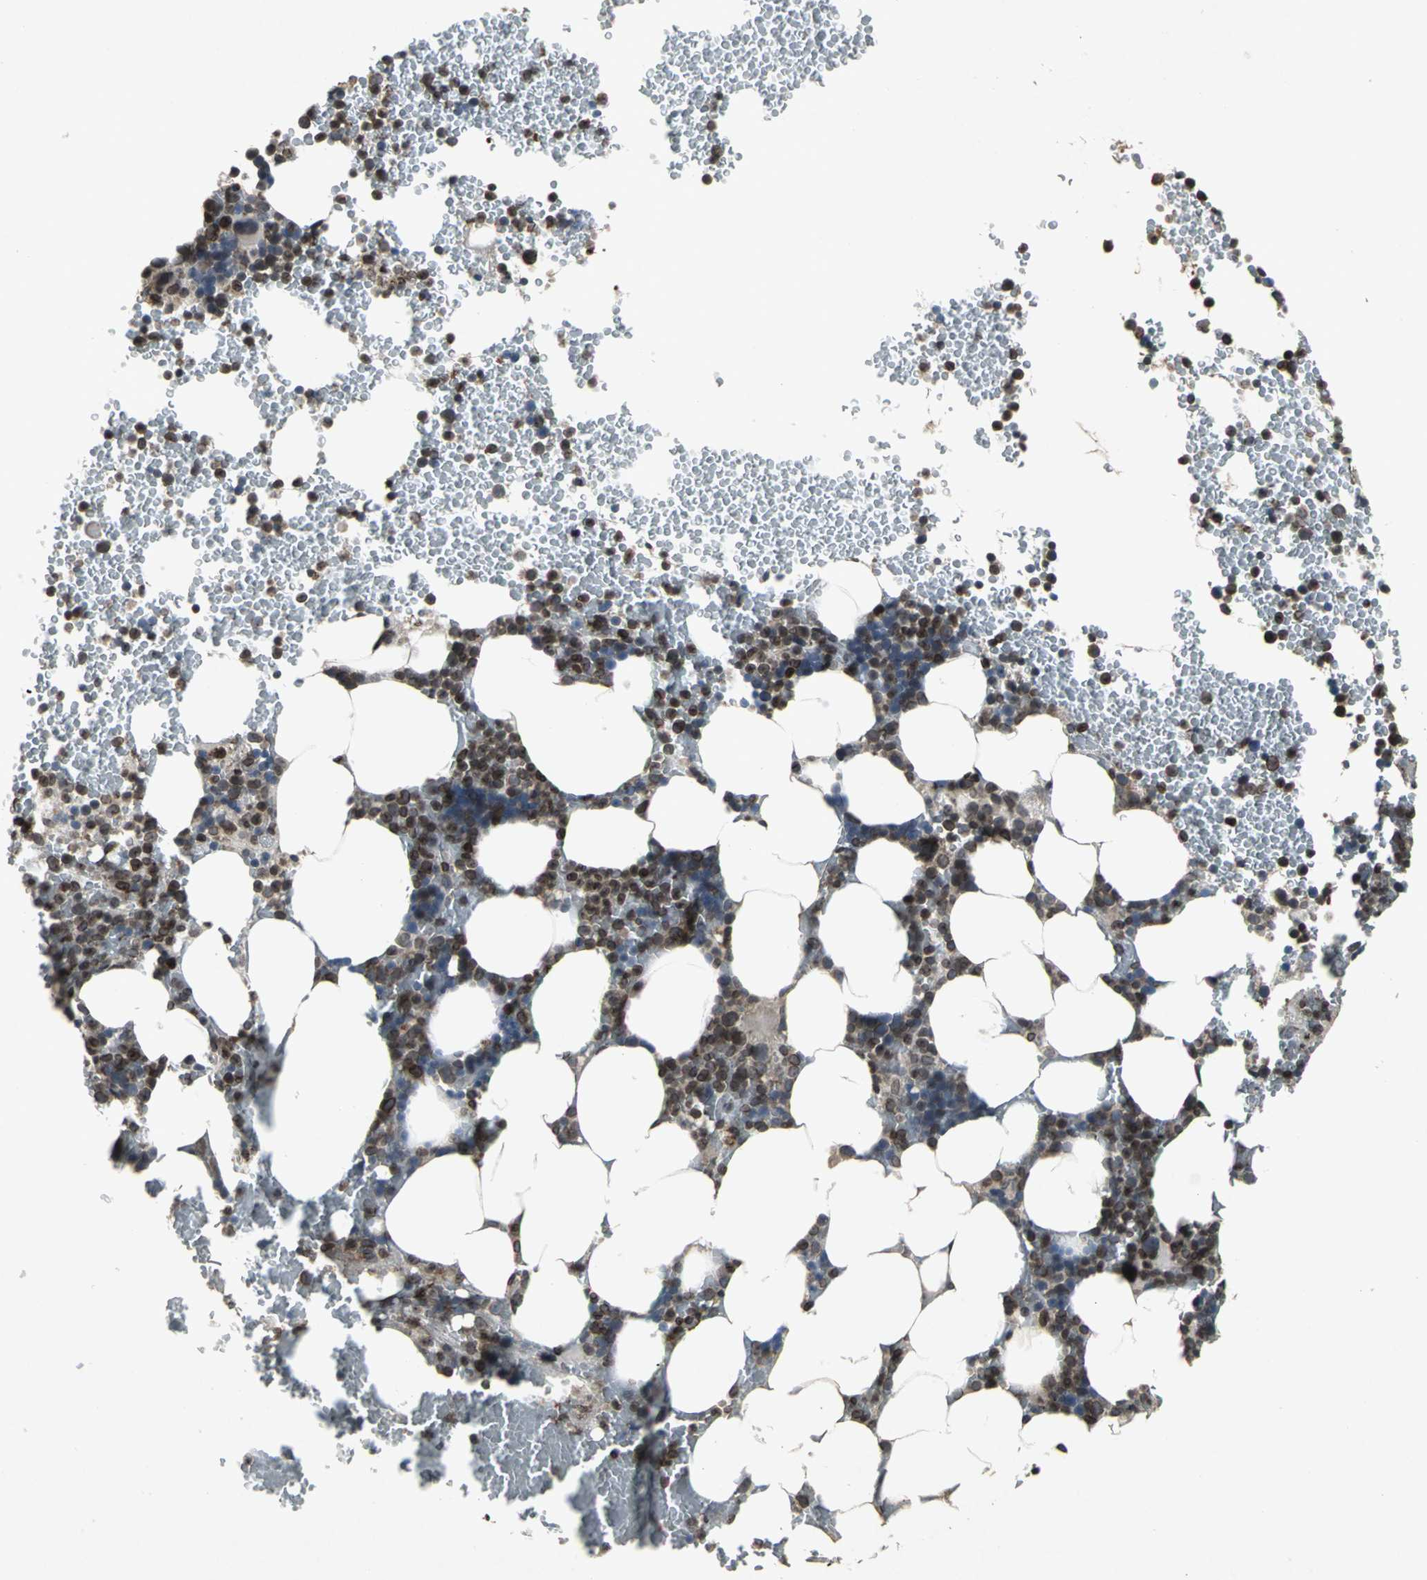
{"staining": {"intensity": "strong", "quantity": "25%-75%", "location": "nuclear"}, "tissue": "bone marrow", "cell_type": "Hematopoietic cells", "image_type": "normal", "snomed": [{"axis": "morphology", "description": "Normal tissue, NOS"}, {"axis": "topography", "description": "Bone marrow"}], "caption": "Bone marrow stained with DAB immunohistochemistry (IHC) exhibits high levels of strong nuclear positivity in approximately 25%-75% of hematopoietic cells. (IHC, brightfield microscopy, high magnification).", "gene": "SH2B3", "patient": {"sex": "female", "age": 66}}